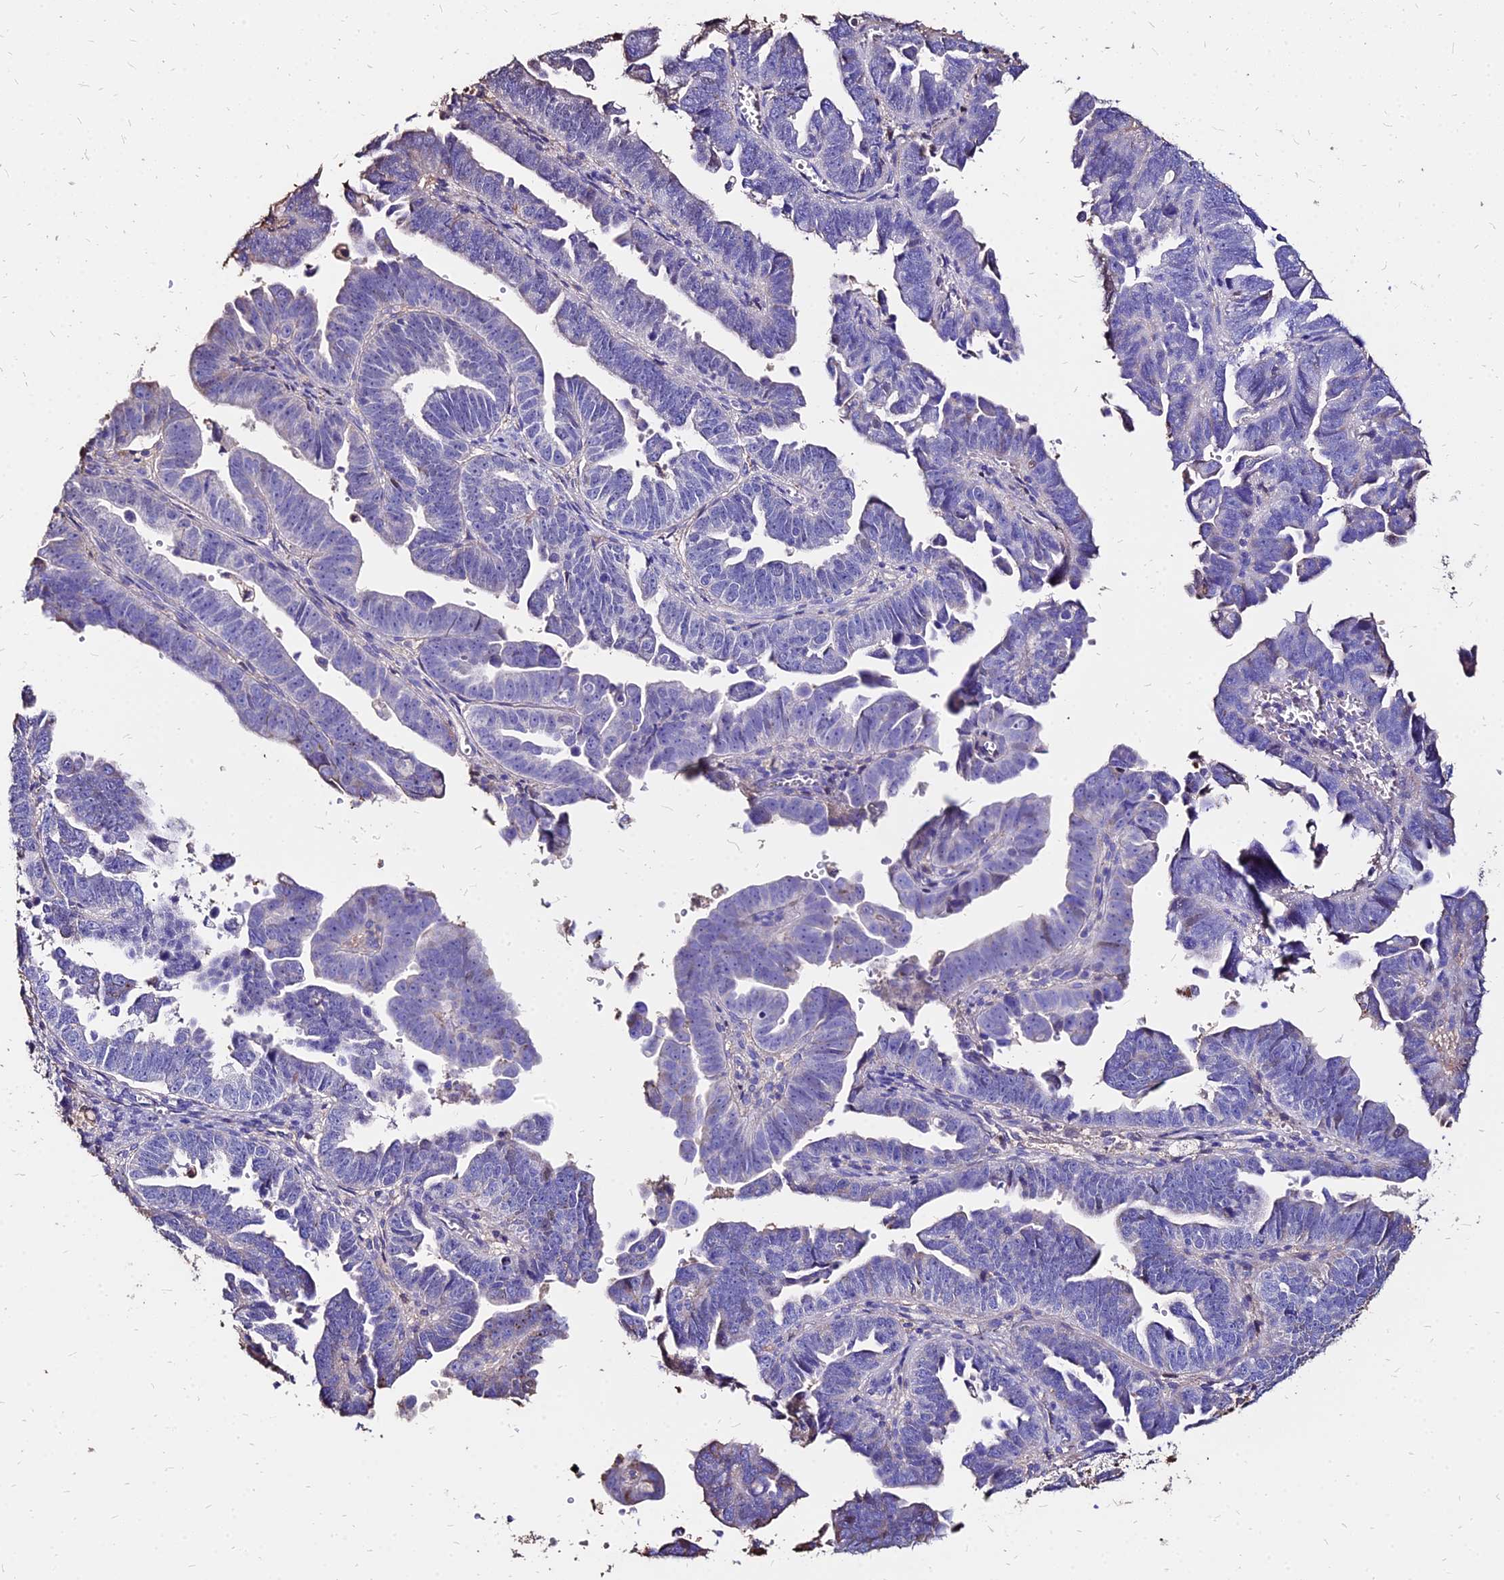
{"staining": {"intensity": "negative", "quantity": "none", "location": "none"}, "tissue": "endometrial cancer", "cell_type": "Tumor cells", "image_type": "cancer", "snomed": [{"axis": "morphology", "description": "Adenocarcinoma, NOS"}, {"axis": "topography", "description": "Endometrium"}], "caption": "Endometrial cancer (adenocarcinoma) was stained to show a protein in brown. There is no significant expression in tumor cells.", "gene": "NME5", "patient": {"sex": "female", "age": 75}}